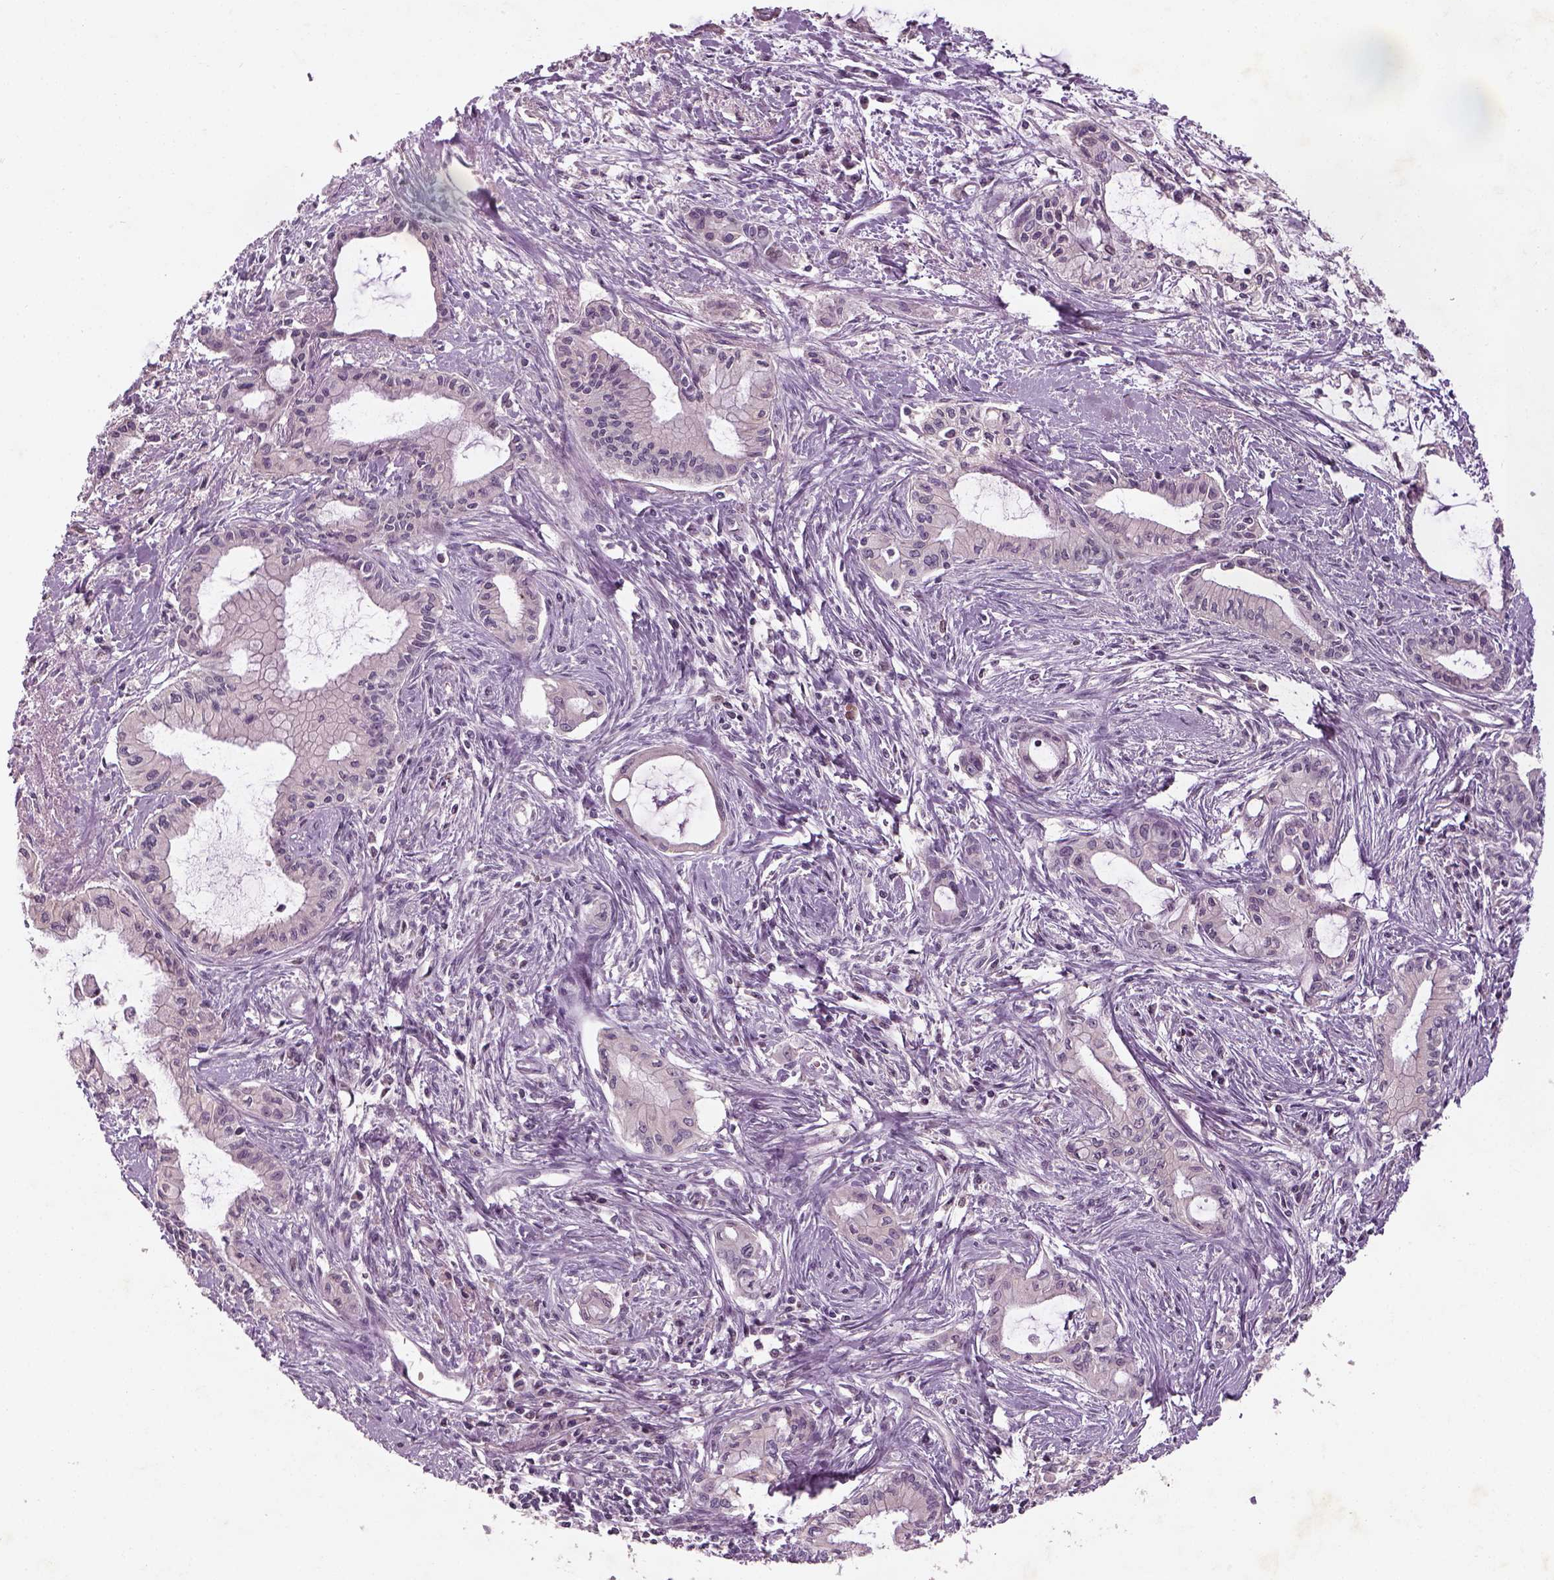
{"staining": {"intensity": "negative", "quantity": "none", "location": "none"}, "tissue": "pancreatic cancer", "cell_type": "Tumor cells", "image_type": "cancer", "snomed": [{"axis": "morphology", "description": "Adenocarcinoma, NOS"}, {"axis": "topography", "description": "Pancreas"}], "caption": "Immunohistochemistry (IHC) histopathology image of neoplastic tissue: human pancreatic cancer (adenocarcinoma) stained with DAB reveals no significant protein staining in tumor cells.", "gene": "GDNF", "patient": {"sex": "male", "age": 48}}